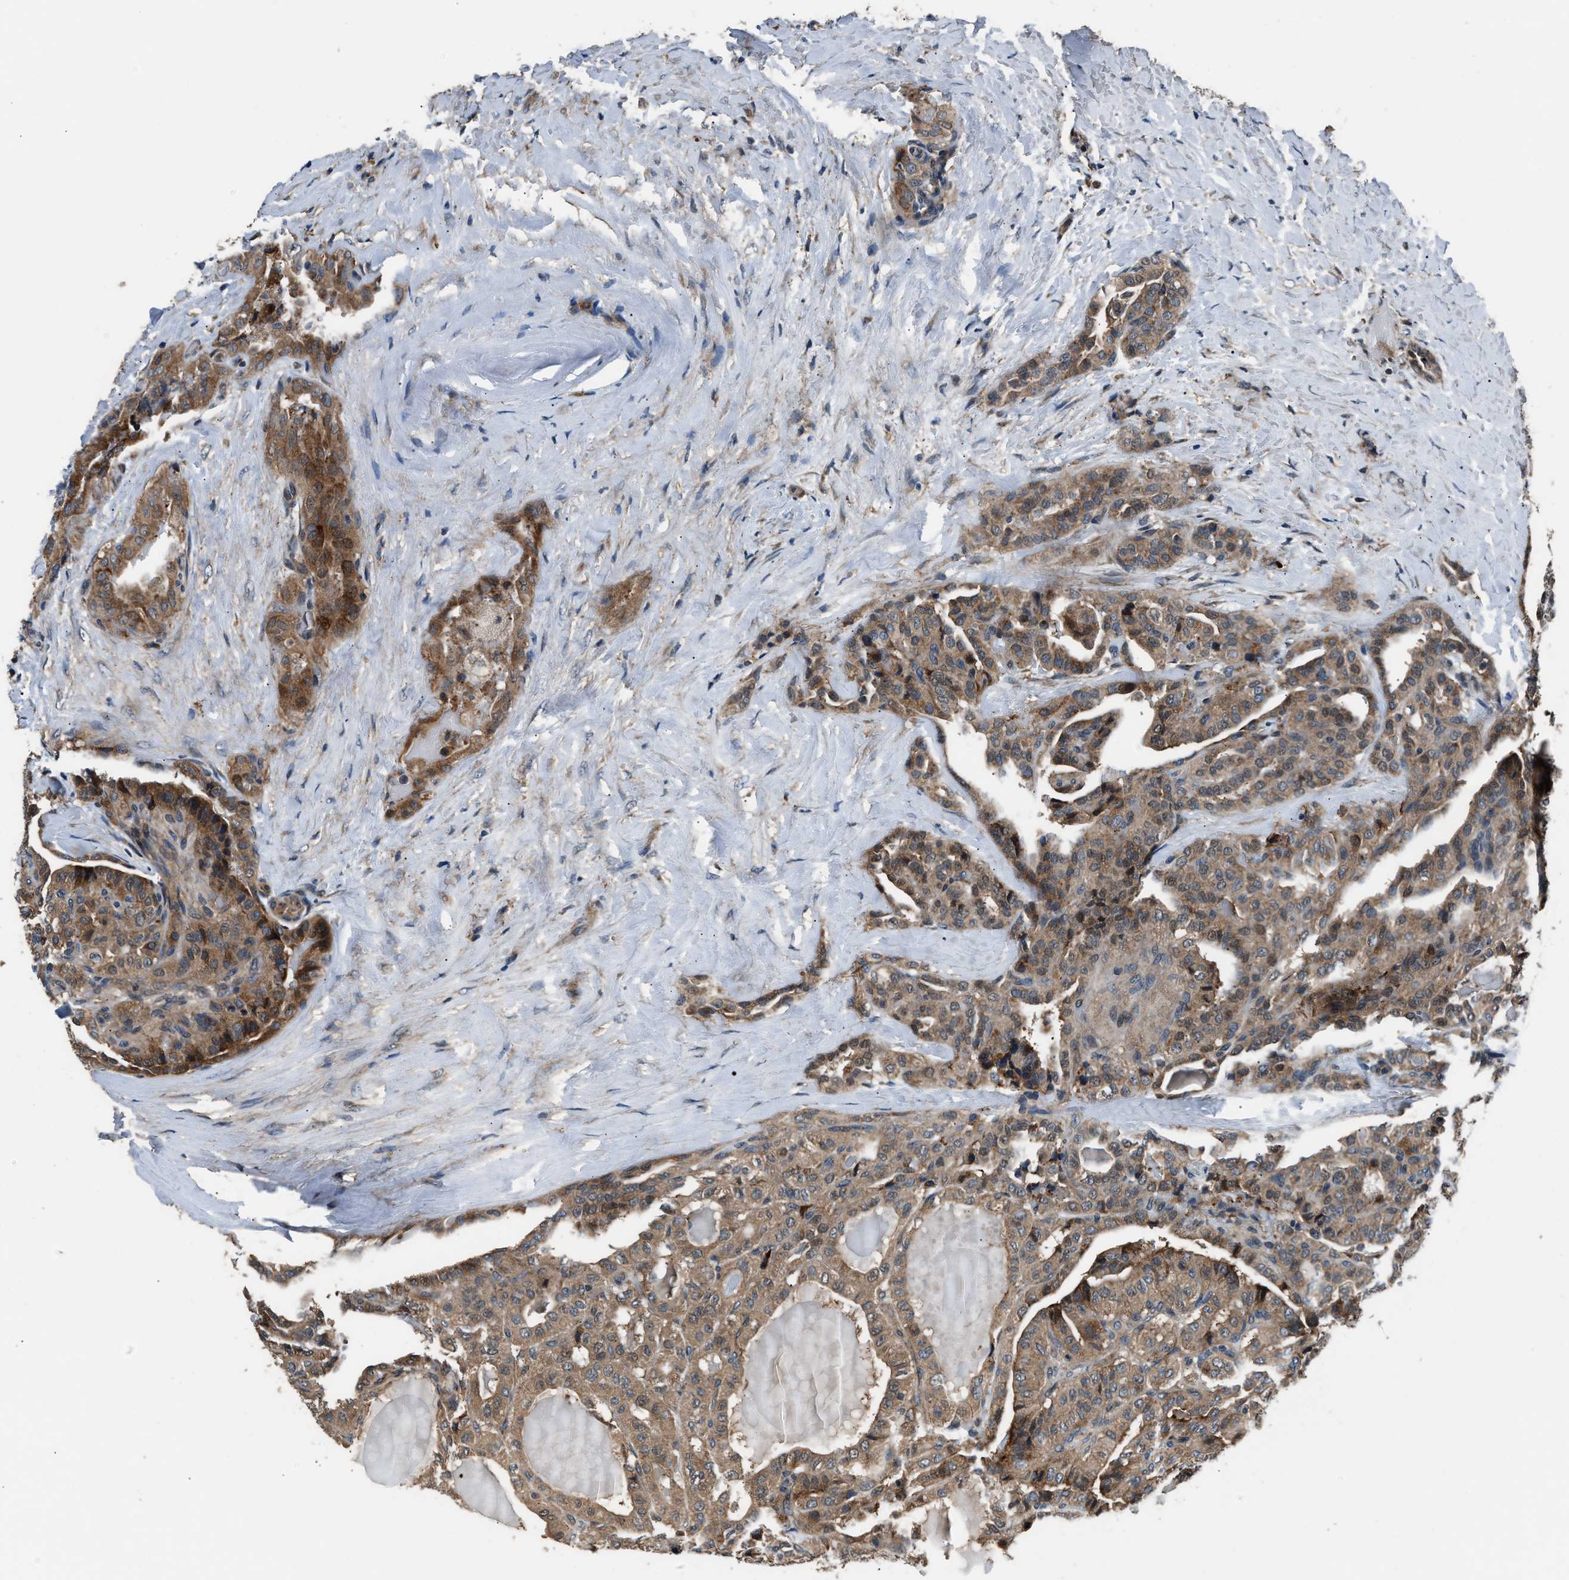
{"staining": {"intensity": "moderate", "quantity": ">75%", "location": "cytoplasmic/membranous"}, "tissue": "thyroid cancer", "cell_type": "Tumor cells", "image_type": "cancer", "snomed": [{"axis": "morphology", "description": "Papillary adenocarcinoma, NOS"}, {"axis": "topography", "description": "Thyroid gland"}], "caption": "This is a micrograph of IHC staining of thyroid cancer (papillary adenocarcinoma), which shows moderate expression in the cytoplasmic/membranous of tumor cells.", "gene": "IMPDH2", "patient": {"sex": "male", "age": 77}}